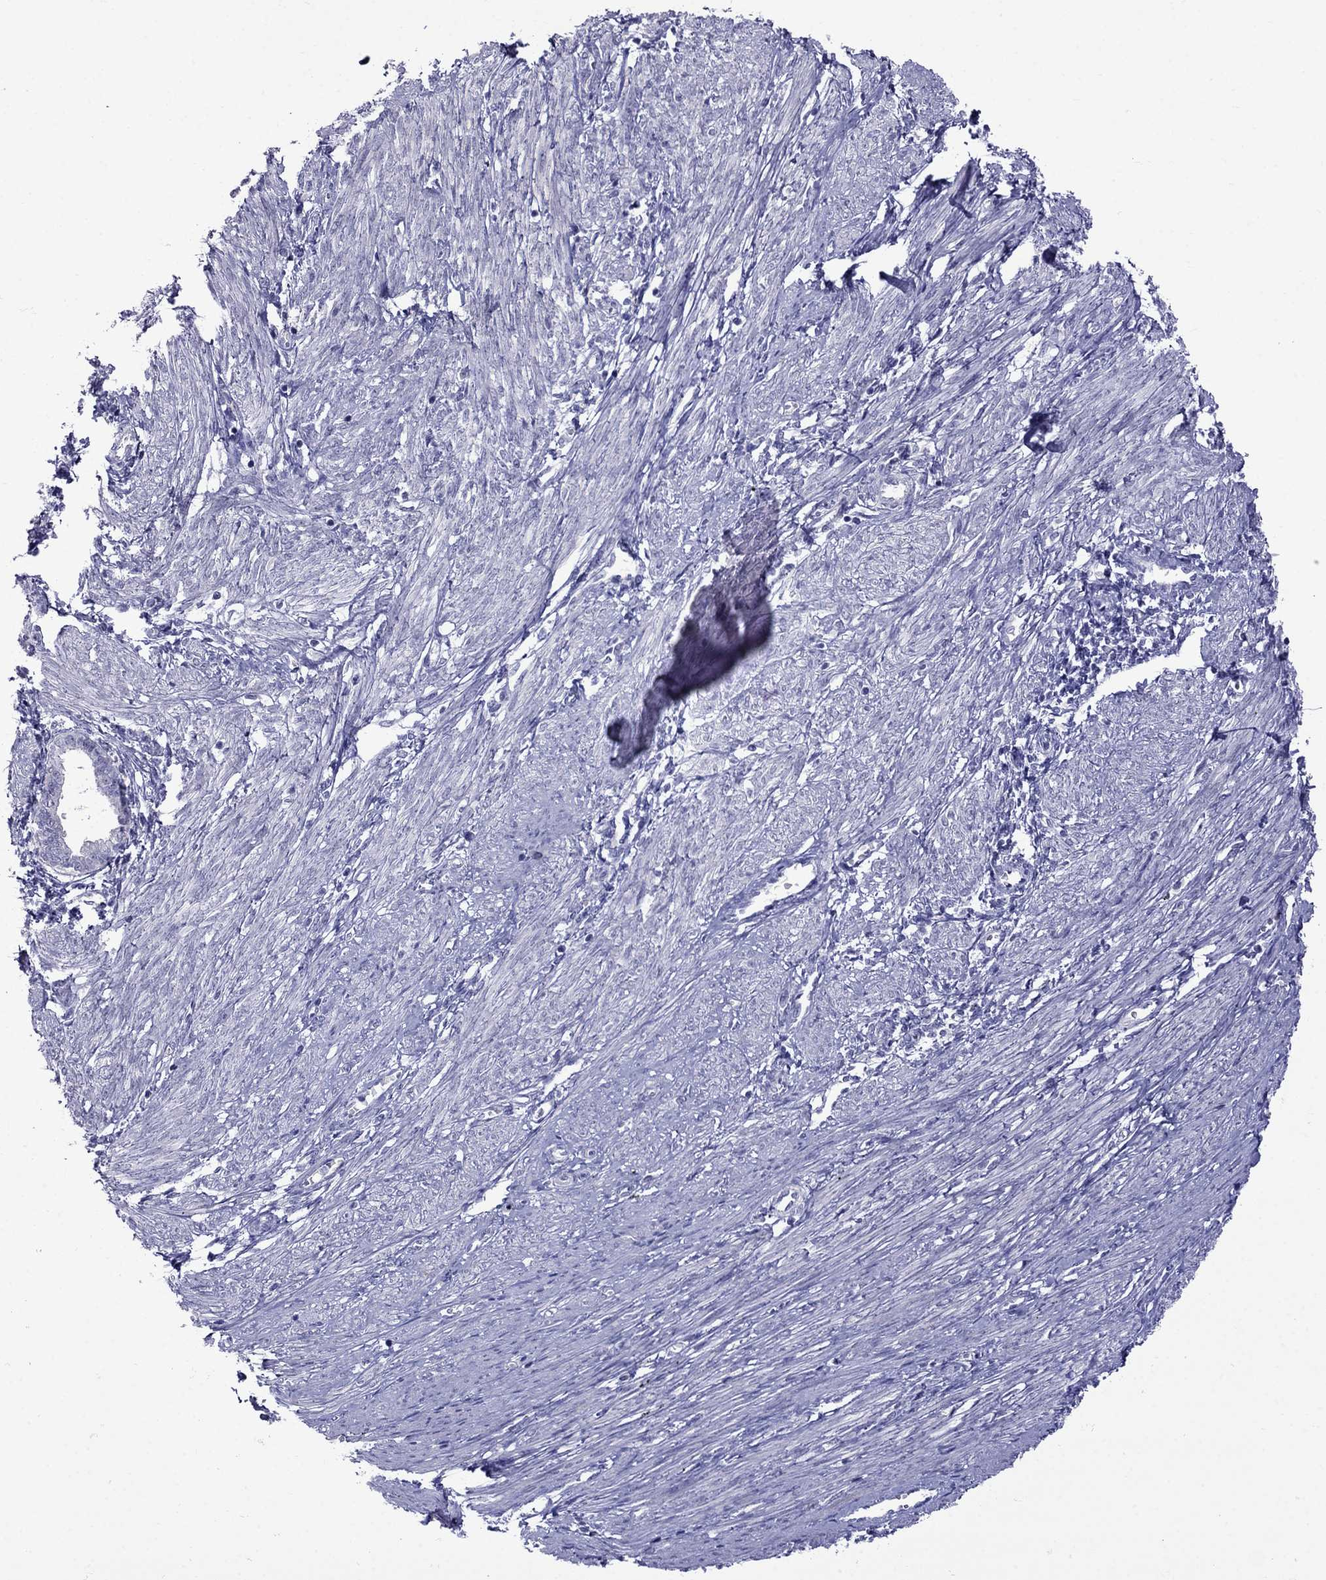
{"staining": {"intensity": "negative", "quantity": "none", "location": "none"}, "tissue": "endometrium", "cell_type": "Cells in endometrial stroma", "image_type": "normal", "snomed": [{"axis": "morphology", "description": "Normal tissue, NOS"}, {"axis": "topography", "description": "Endometrium"}], "caption": "The image demonstrates no staining of cells in endometrial stroma in normal endometrium. (Stains: DAB IHC with hematoxylin counter stain, Microscopy: brightfield microscopy at high magnification).", "gene": "MGP", "patient": {"sex": "female", "age": 37}}